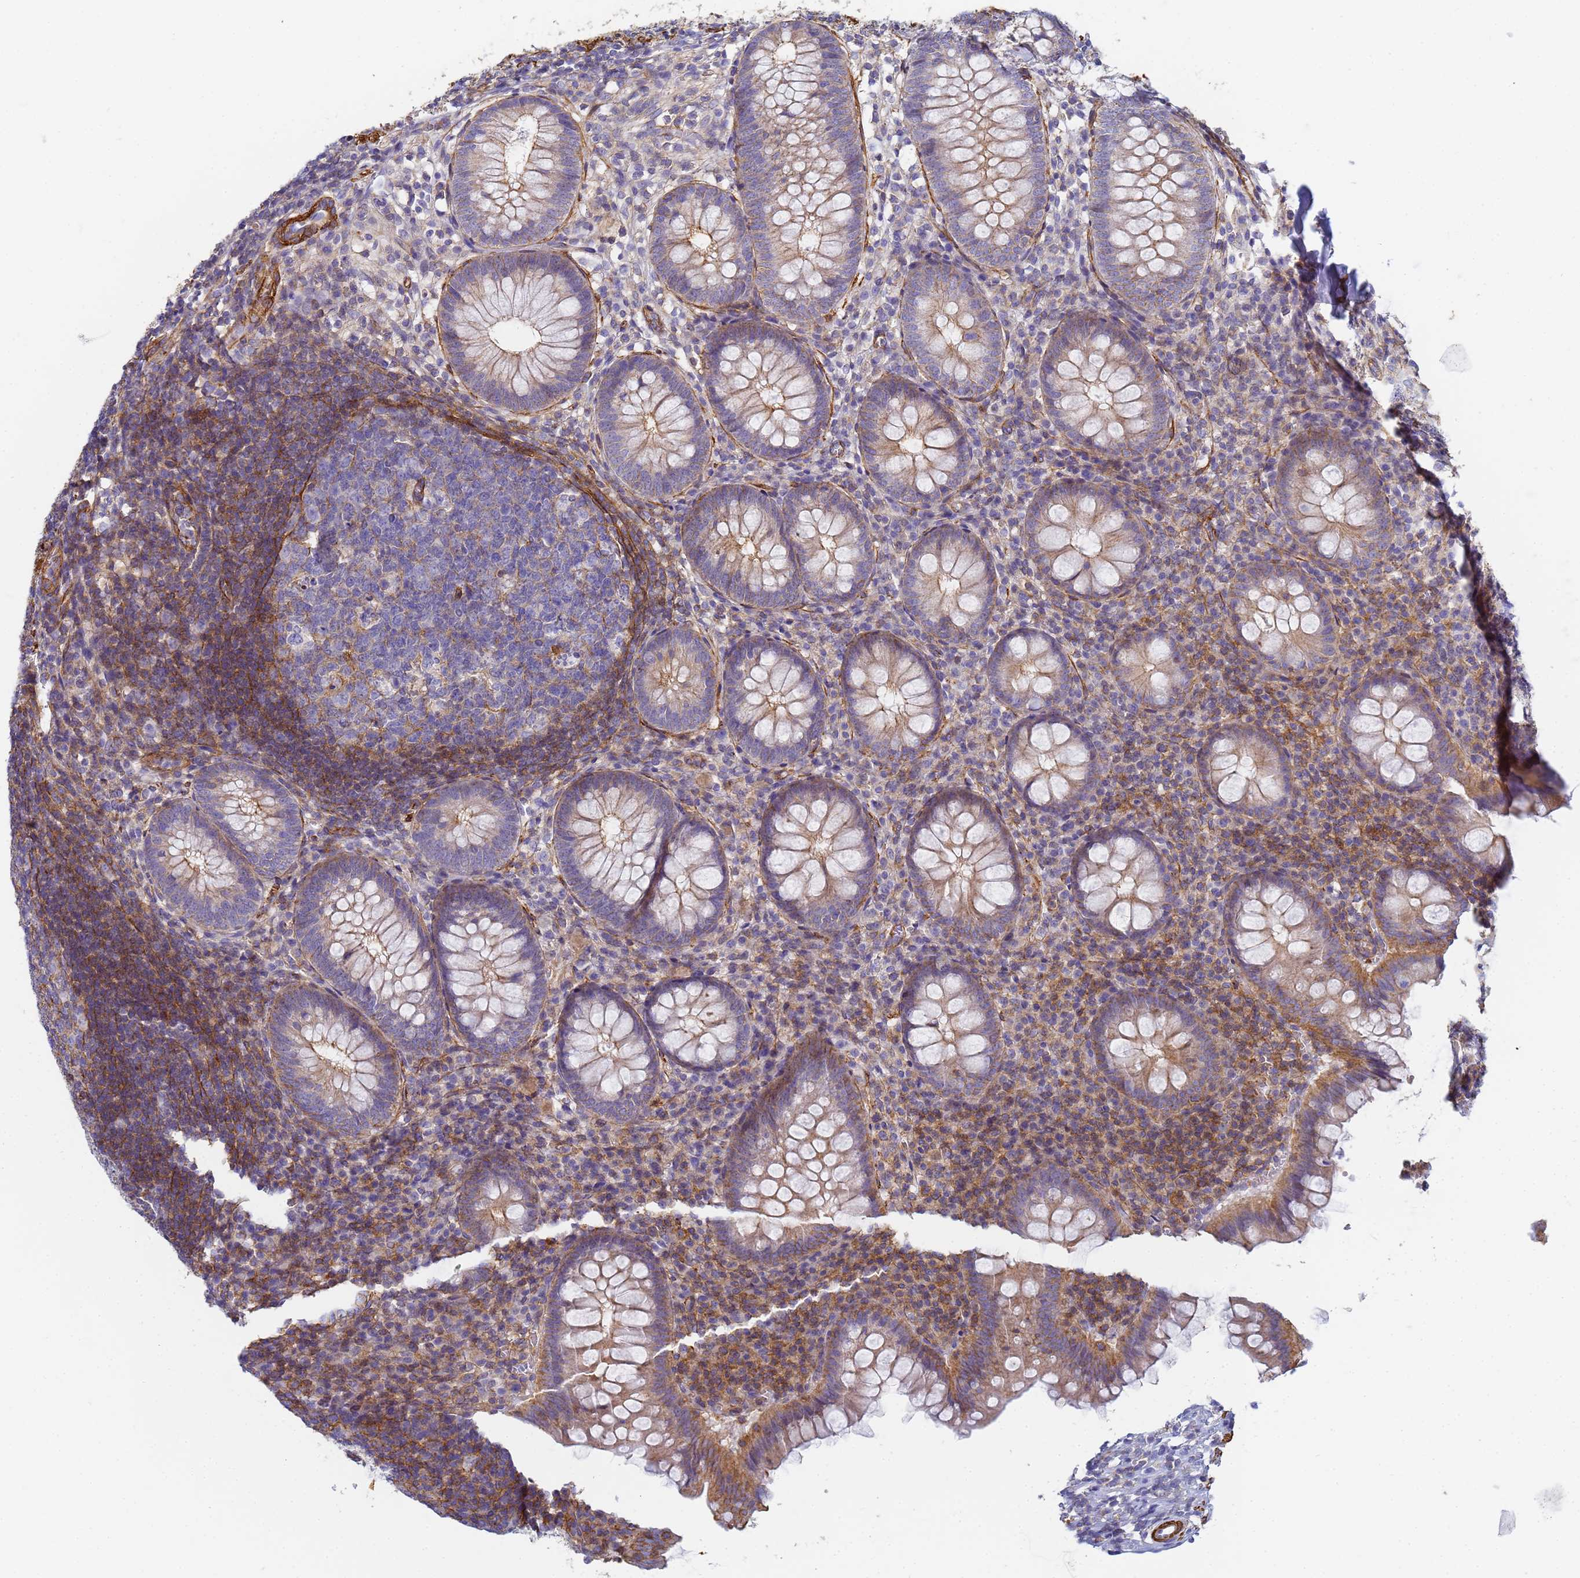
{"staining": {"intensity": "moderate", "quantity": "25%-75%", "location": "cytoplasmic/membranous"}, "tissue": "appendix", "cell_type": "Glandular cells", "image_type": "normal", "snomed": [{"axis": "morphology", "description": "Normal tissue, NOS"}, {"axis": "topography", "description": "Appendix"}], "caption": "Immunohistochemistry (IHC) of benign human appendix demonstrates medium levels of moderate cytoplasmic/membranous expression in approximately 25%-75% of glandular cells. The protein of interest is stained brown, and the nuclei are stained in blue (DAB IHC with brightfield microscopy, high magnification).", "gene": "TPM1", "patient": {"sex": "male", "age": 56}}